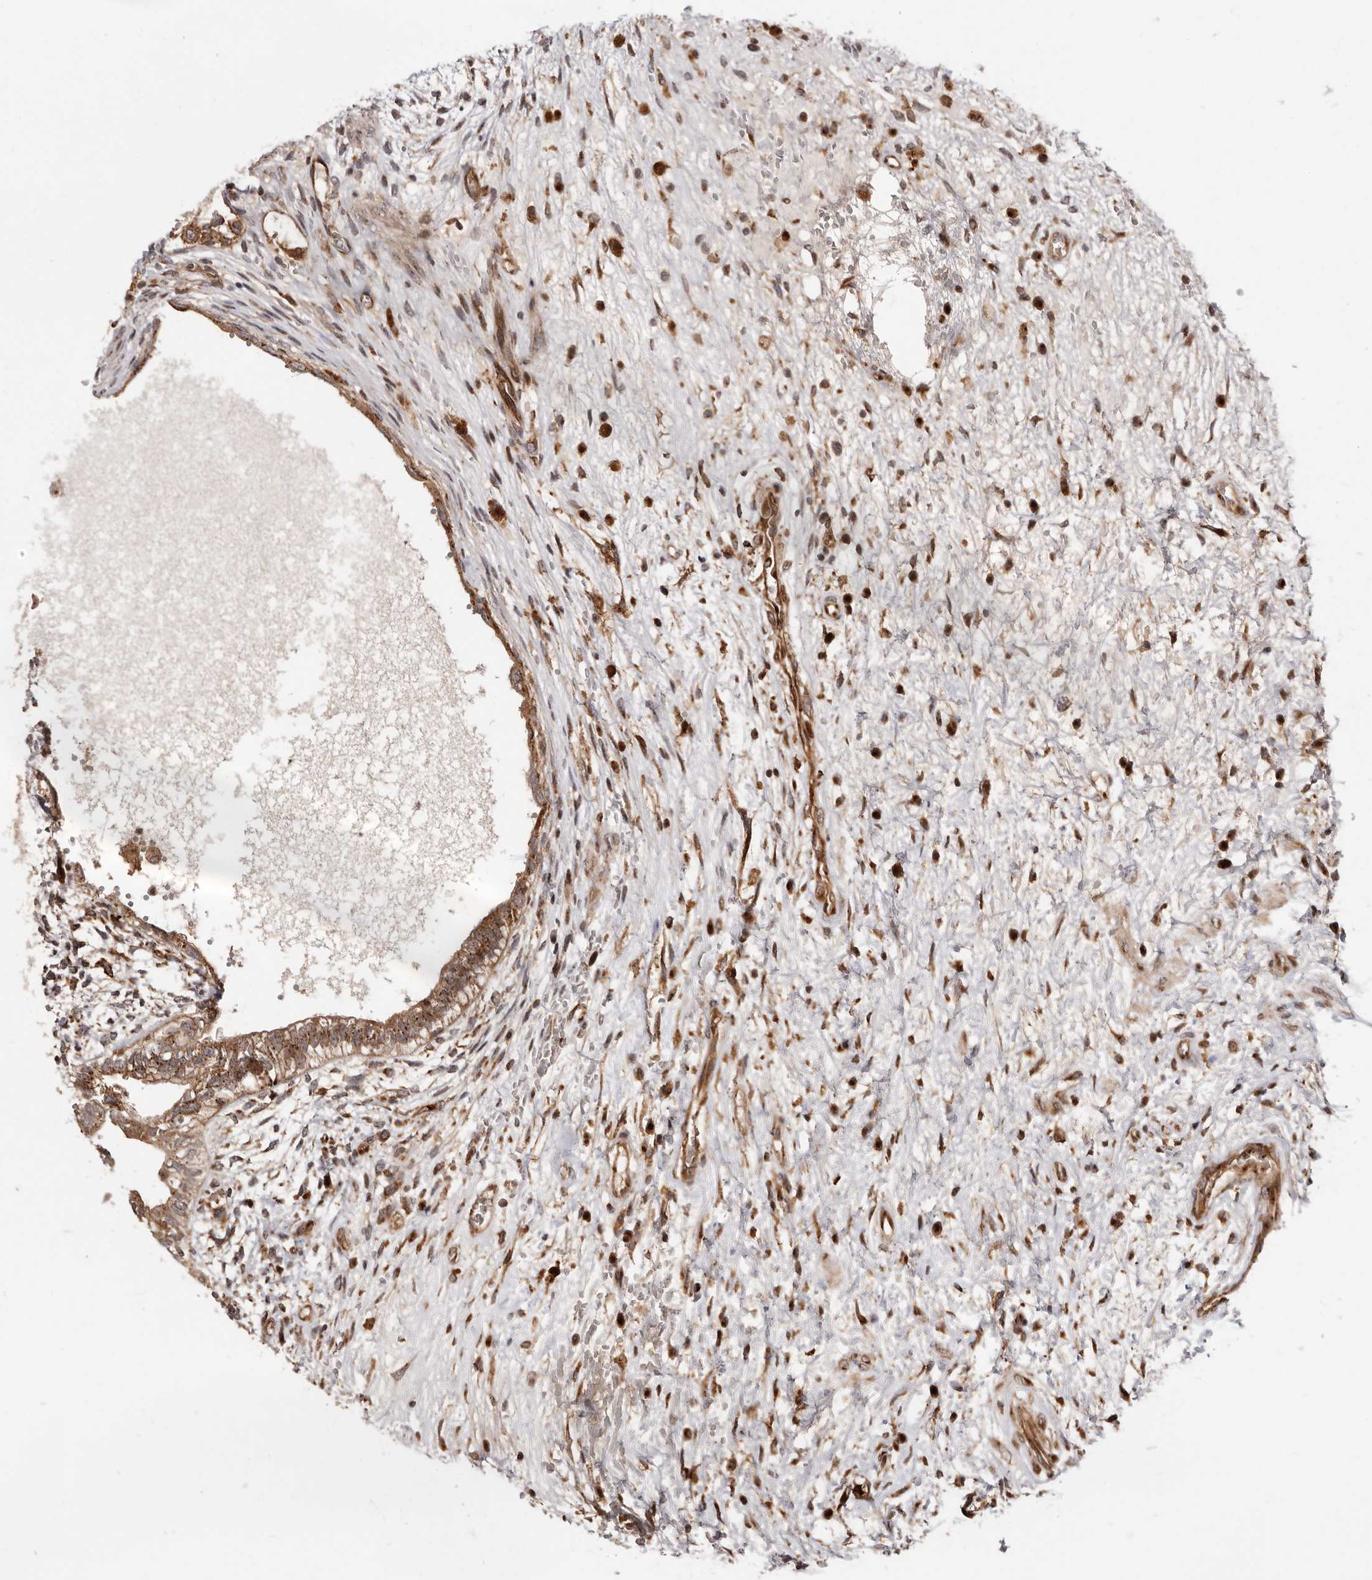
{"staining": {"intensity": "moderate", "quantity": ">75%", "location": "cytoplasmic/membranous"}, "tissue": "testis cancer", "cell_type": "Tumor cells", "image_type": "cancer", "snomed": [{"axis": "morphology", "description": "Carcinoma, Embryonal, NOS"}, {"axis": "topography", "description": "Testis"}], "caption": "Immunohistochemistry staining of testis cancer, which demonstrates medium levels of moderate cytoplasmic/membranous positivity in about >75% of tumor cells indicating moderate cytoplasmic/membranous protein positivity. The staining was performed using DAB (brown) for protein detection and nuclei were counterstained in hematoxylin (blue).", "gene": "GPR27", "patient": {"sex": "male", "age": 26}}